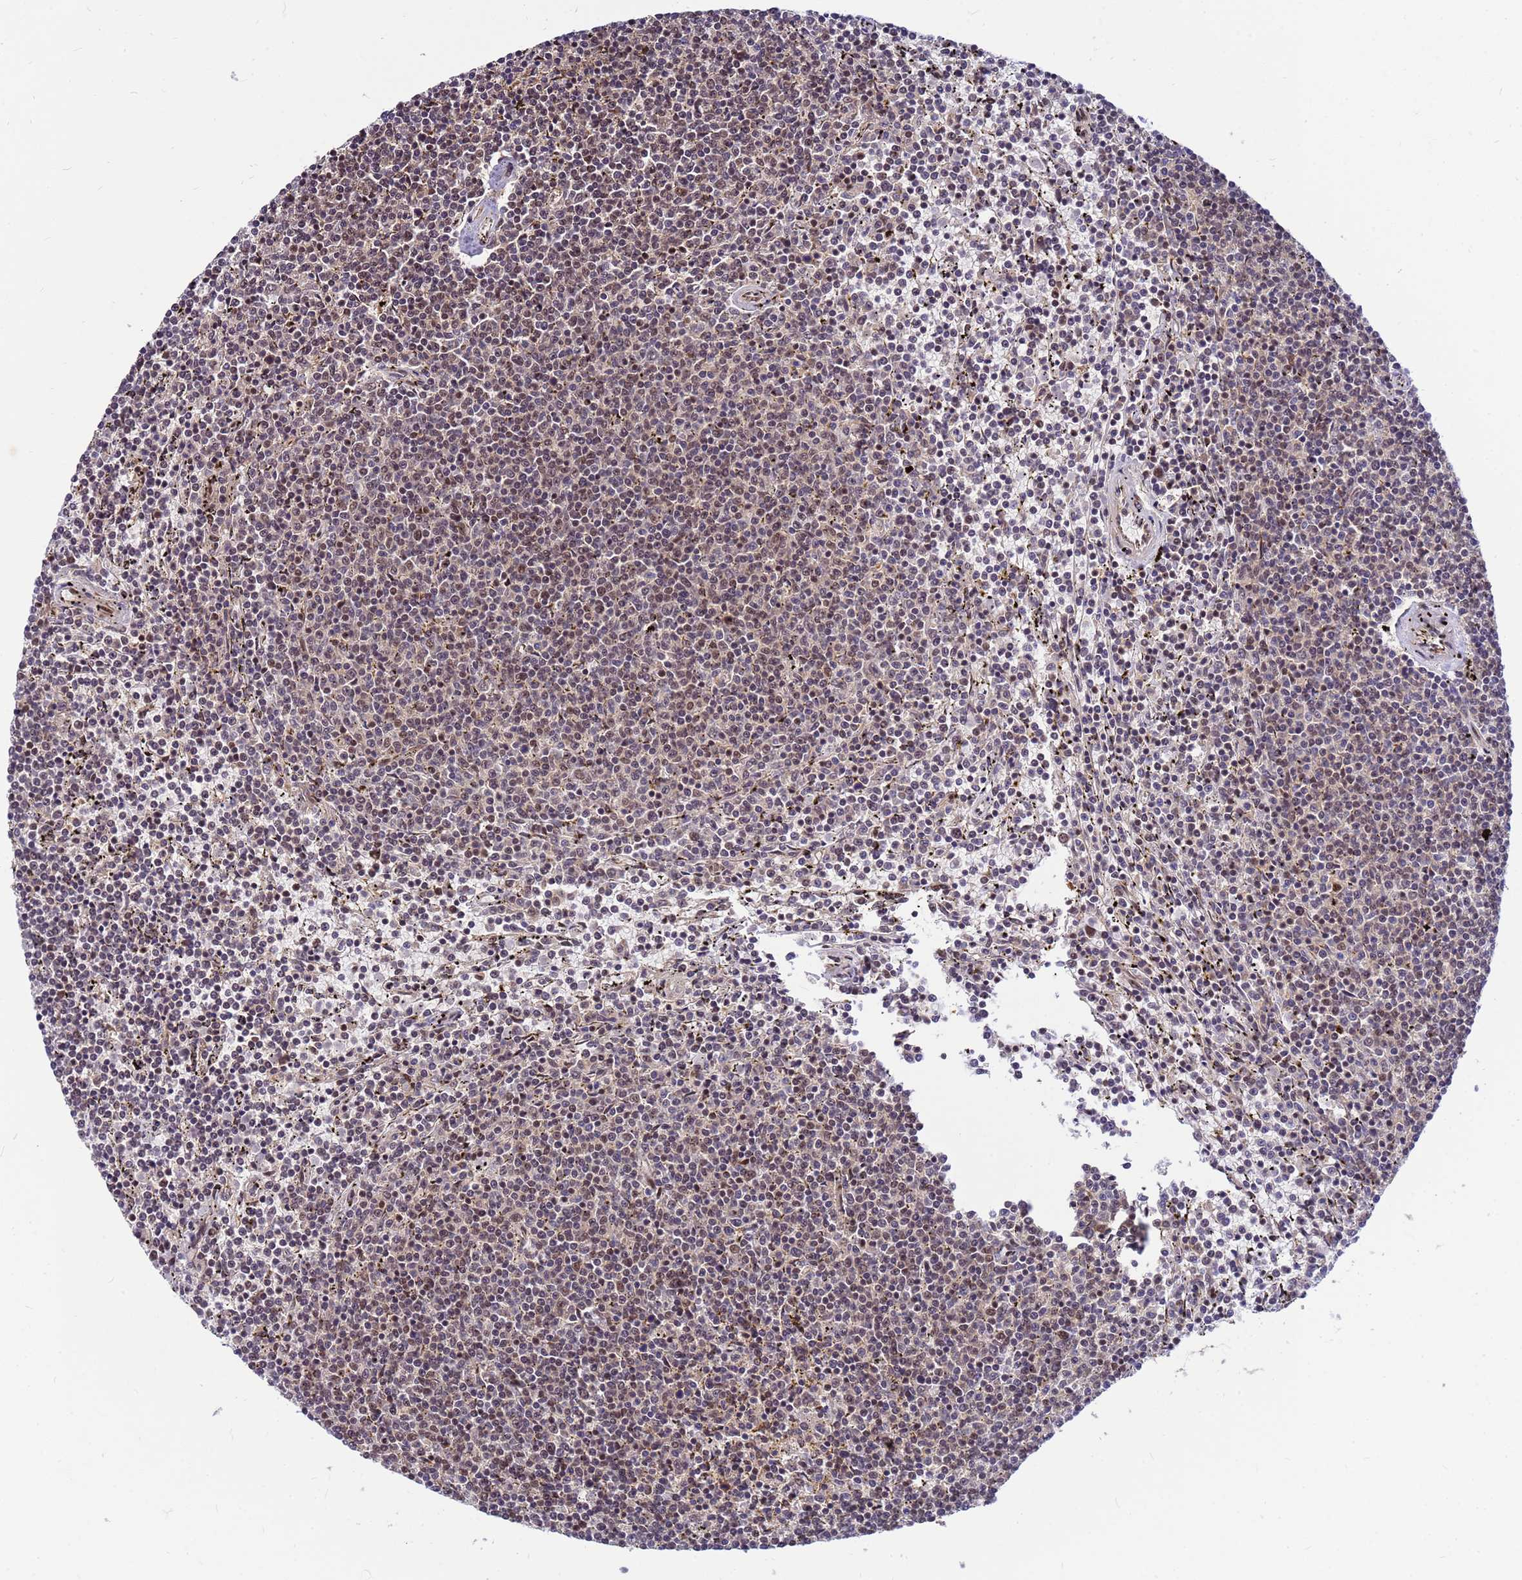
{"staining": {"intensity": "weak", "quantity": "25%-75%", "location": "nuclear"}, "tissue": "lymphoma", "cell_type": "Tumor cells", "image_type": "cancer", "snomed": [{"axis": "morphology", "description": "Malignant lymphoma, non-Hodgkin's type, Low grade"}, {"axis": "topography", "description": "Spleen"}], "caption": "Human malignant lymphoma, non-Hodgkin's type (low-grade) stained with a protein marker demonstrates weak staining in tumor cells.", "gene": "NCBP2", "patient": {"sex": "female", "age": 50}}